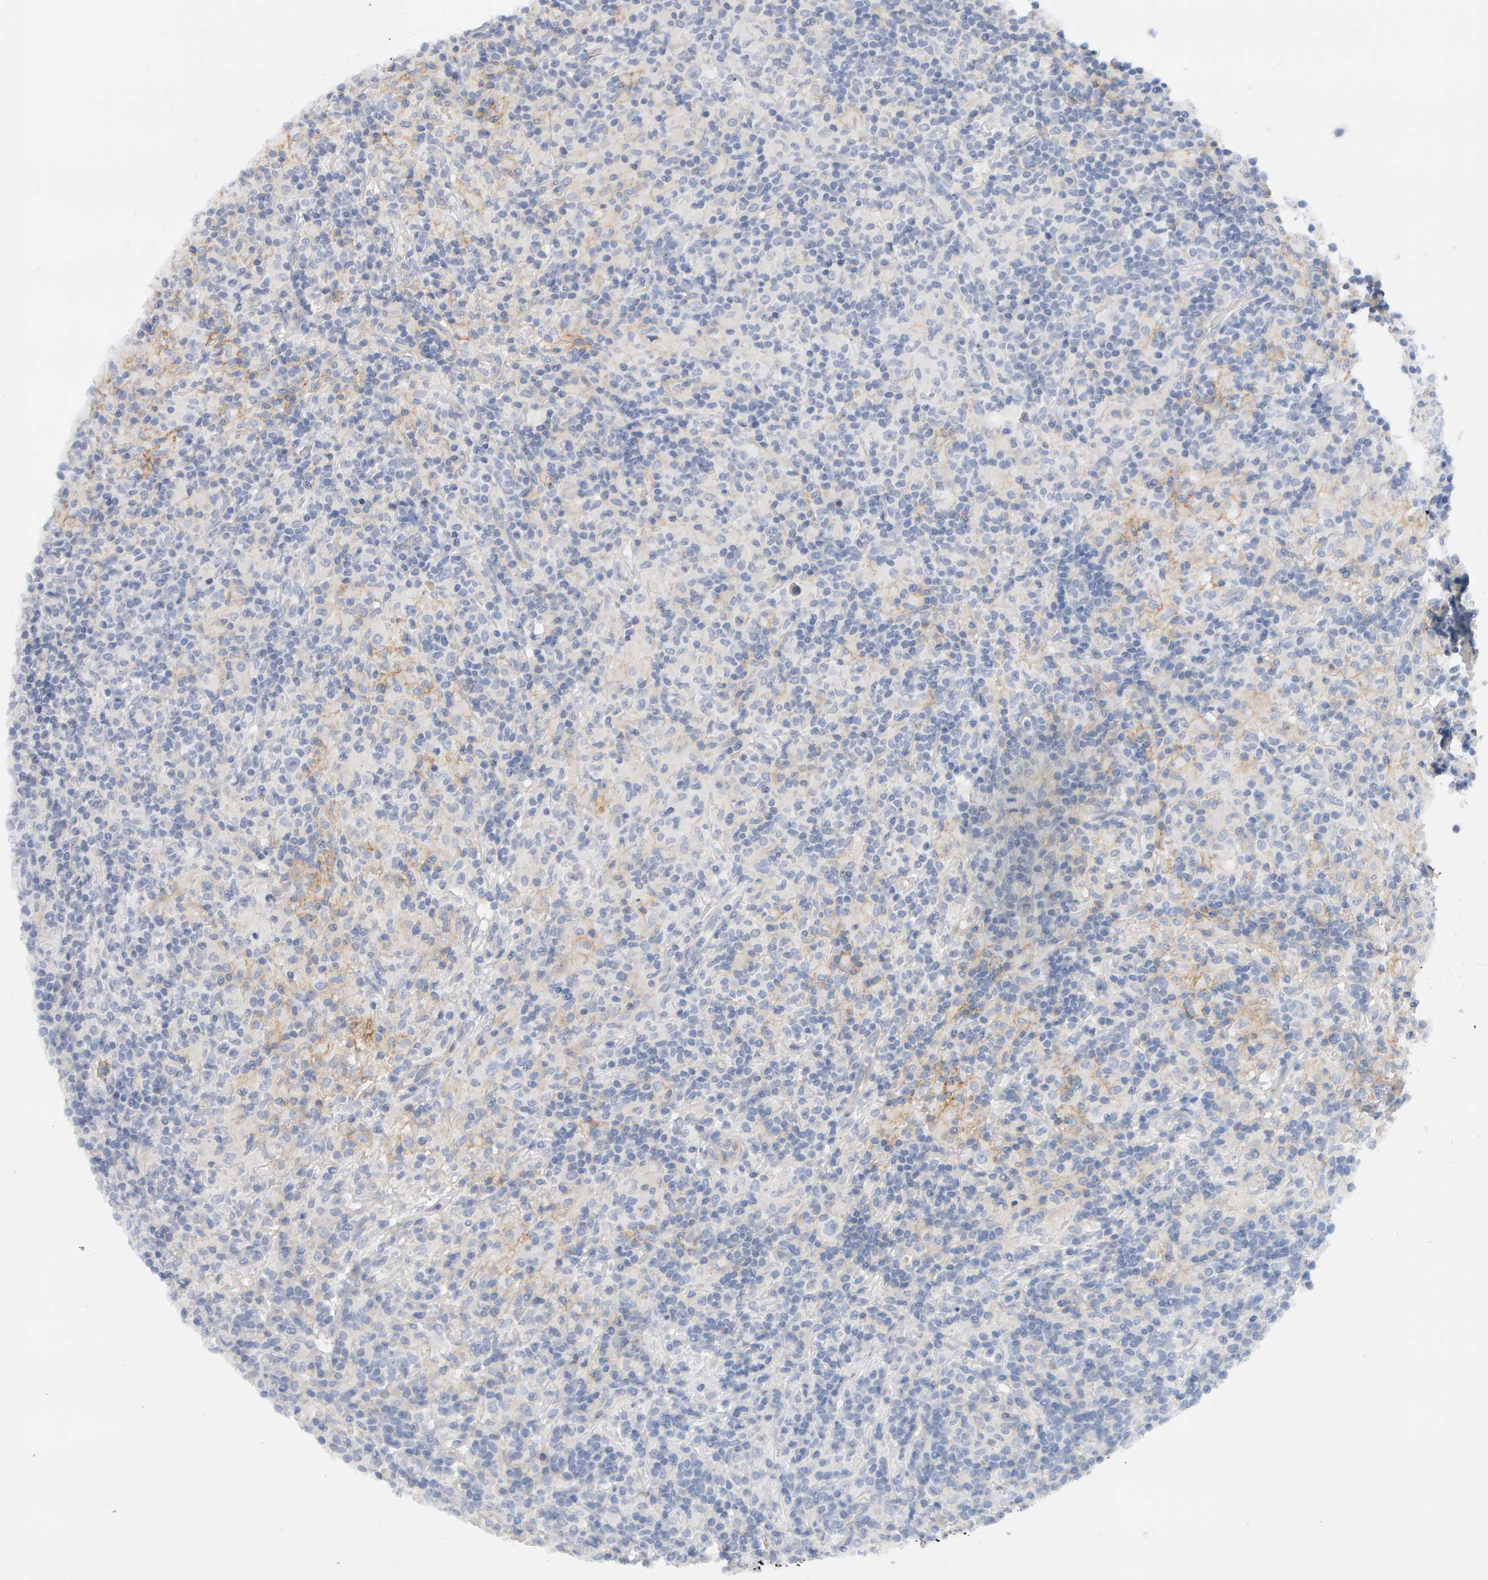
{"staining": {"intensity": "negative", "quantity": "none", "location": "none"}, "tissue": "lymphoma", "cell_type": "Tumor cells", "image_type": "cancer", "snomed": [{"axis": "morphology", "description": "Hodgkin's disease, NOS"}, {"axis": "topography", "description": "Lymph node"}], "caption": "The photomicrograph demonstrates no significant staining in tumor cells of lymphoma.", "gene": "METRNL", "patient": {"sex": "male", "age": 70}}